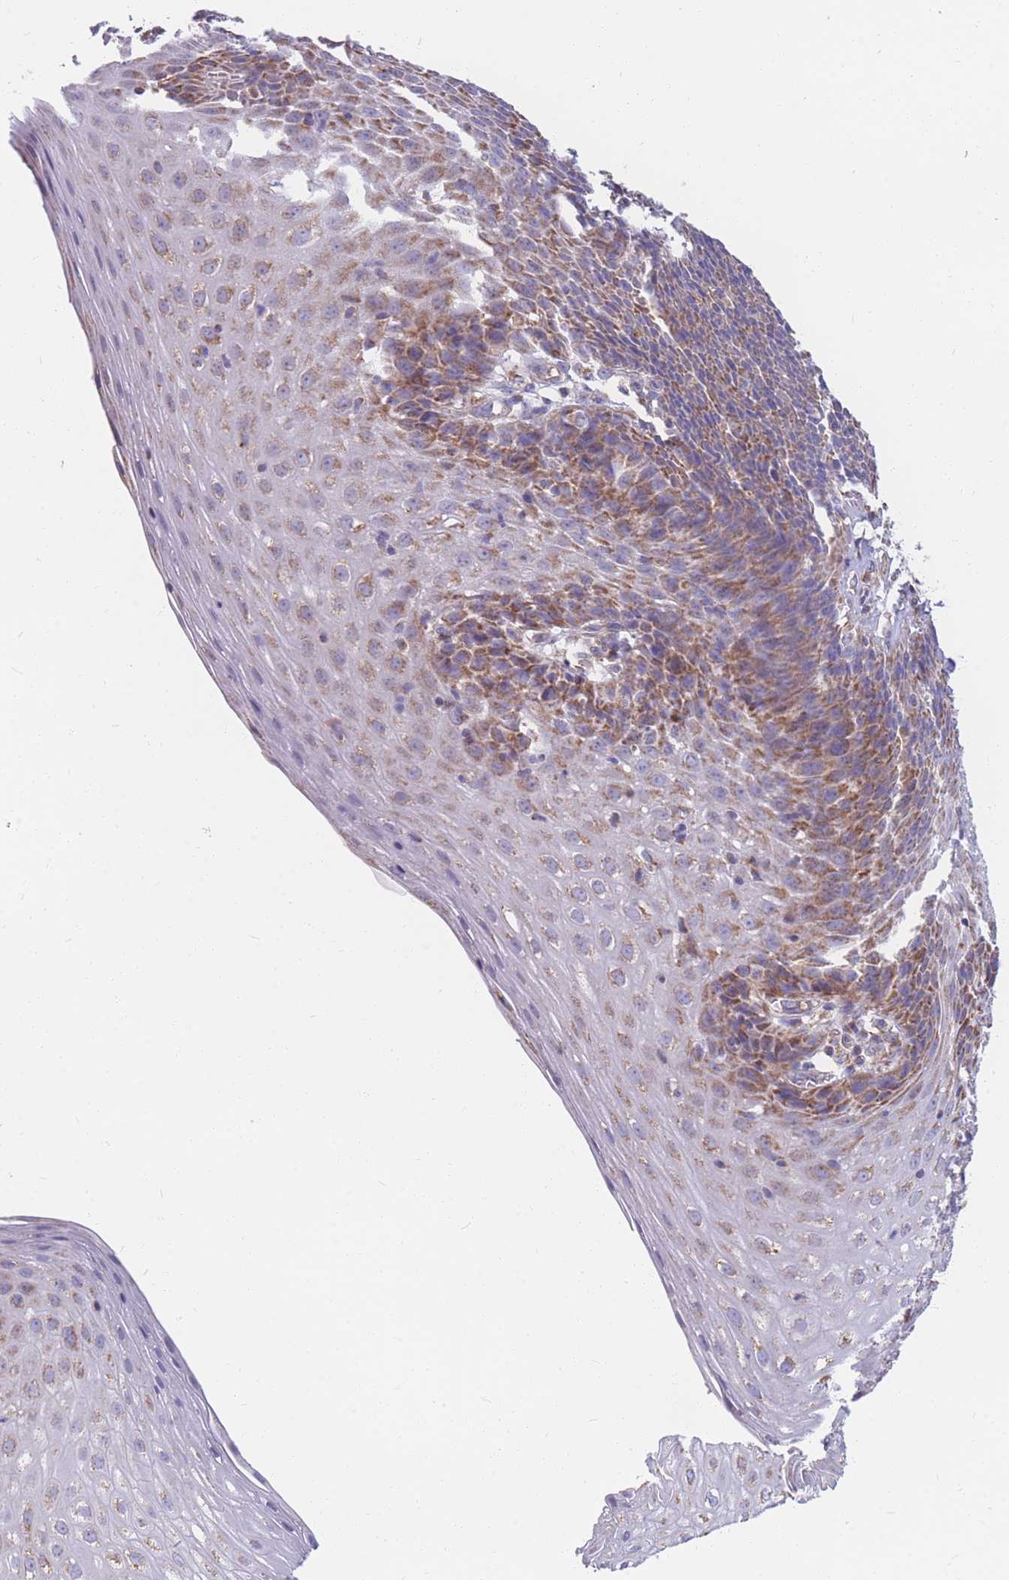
{"staining": {"intensity": "strong", "quantity": "25%-75%", "location": "cytoplasmic/membranous"}, "tissue": "esophagus", "cell_type": "Squamous epithelial cells", "image_type": "normal", "snomed": [{"axis": "morphology", "description": "Normal tissue, NOS"}, {"axis": "topography", "description": "Esophagus"}], "caption": "This is a histology image of immunohistochemistry staining of benign esophagus, which shows strong expression in the cytoplasmic/membranous of squamous epithelial cells.", "gene": "MRPS9", "patient": {"sex": "female", "age": 61}}